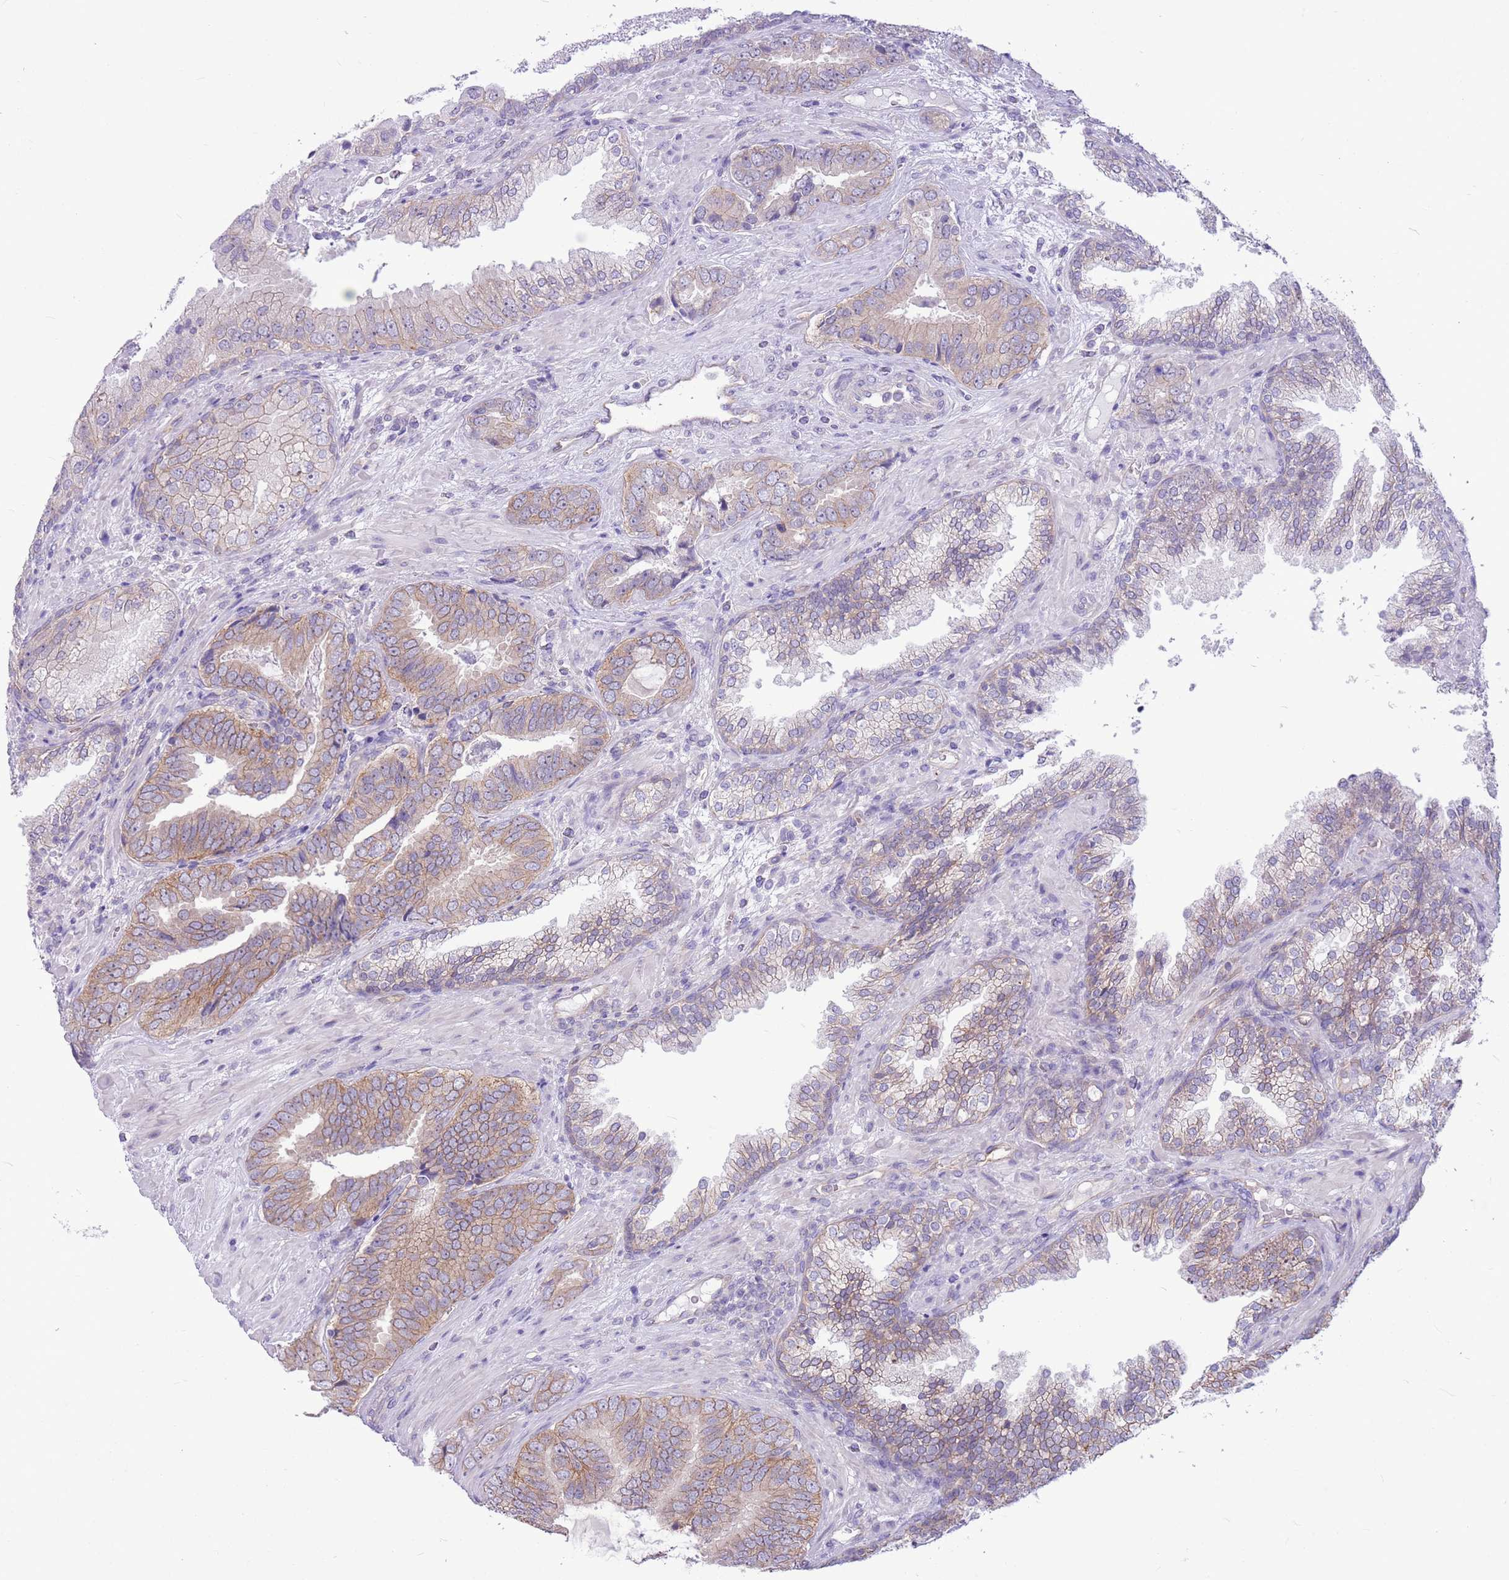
{"staining": {"intensity": "weak", "quantity": ">75%", "location": "cytoplasmic/membranous"}, "tissue": "prostate cancer", "cell_type": "Tumor cells", "image_type": "cancer", "snomed": [{"axis": "morphology", "description": "Adenocarcinoma, High grade"}, {"axis": "topography", "description": "Prostate"}], "caption": "Immunohistochemical staining of human prostate cancer (high-grade adenocarcinoma) shows low levels of weak cytoplasmic/membranous protein expression in about >75% of tumor cells. The protein is stained brown, and the nuclei are stained in blue (DAB IHC with brightfield microscopy, high magnification).", "gene": "PARP8", "patient": {"sex": "male", "age": 71}}